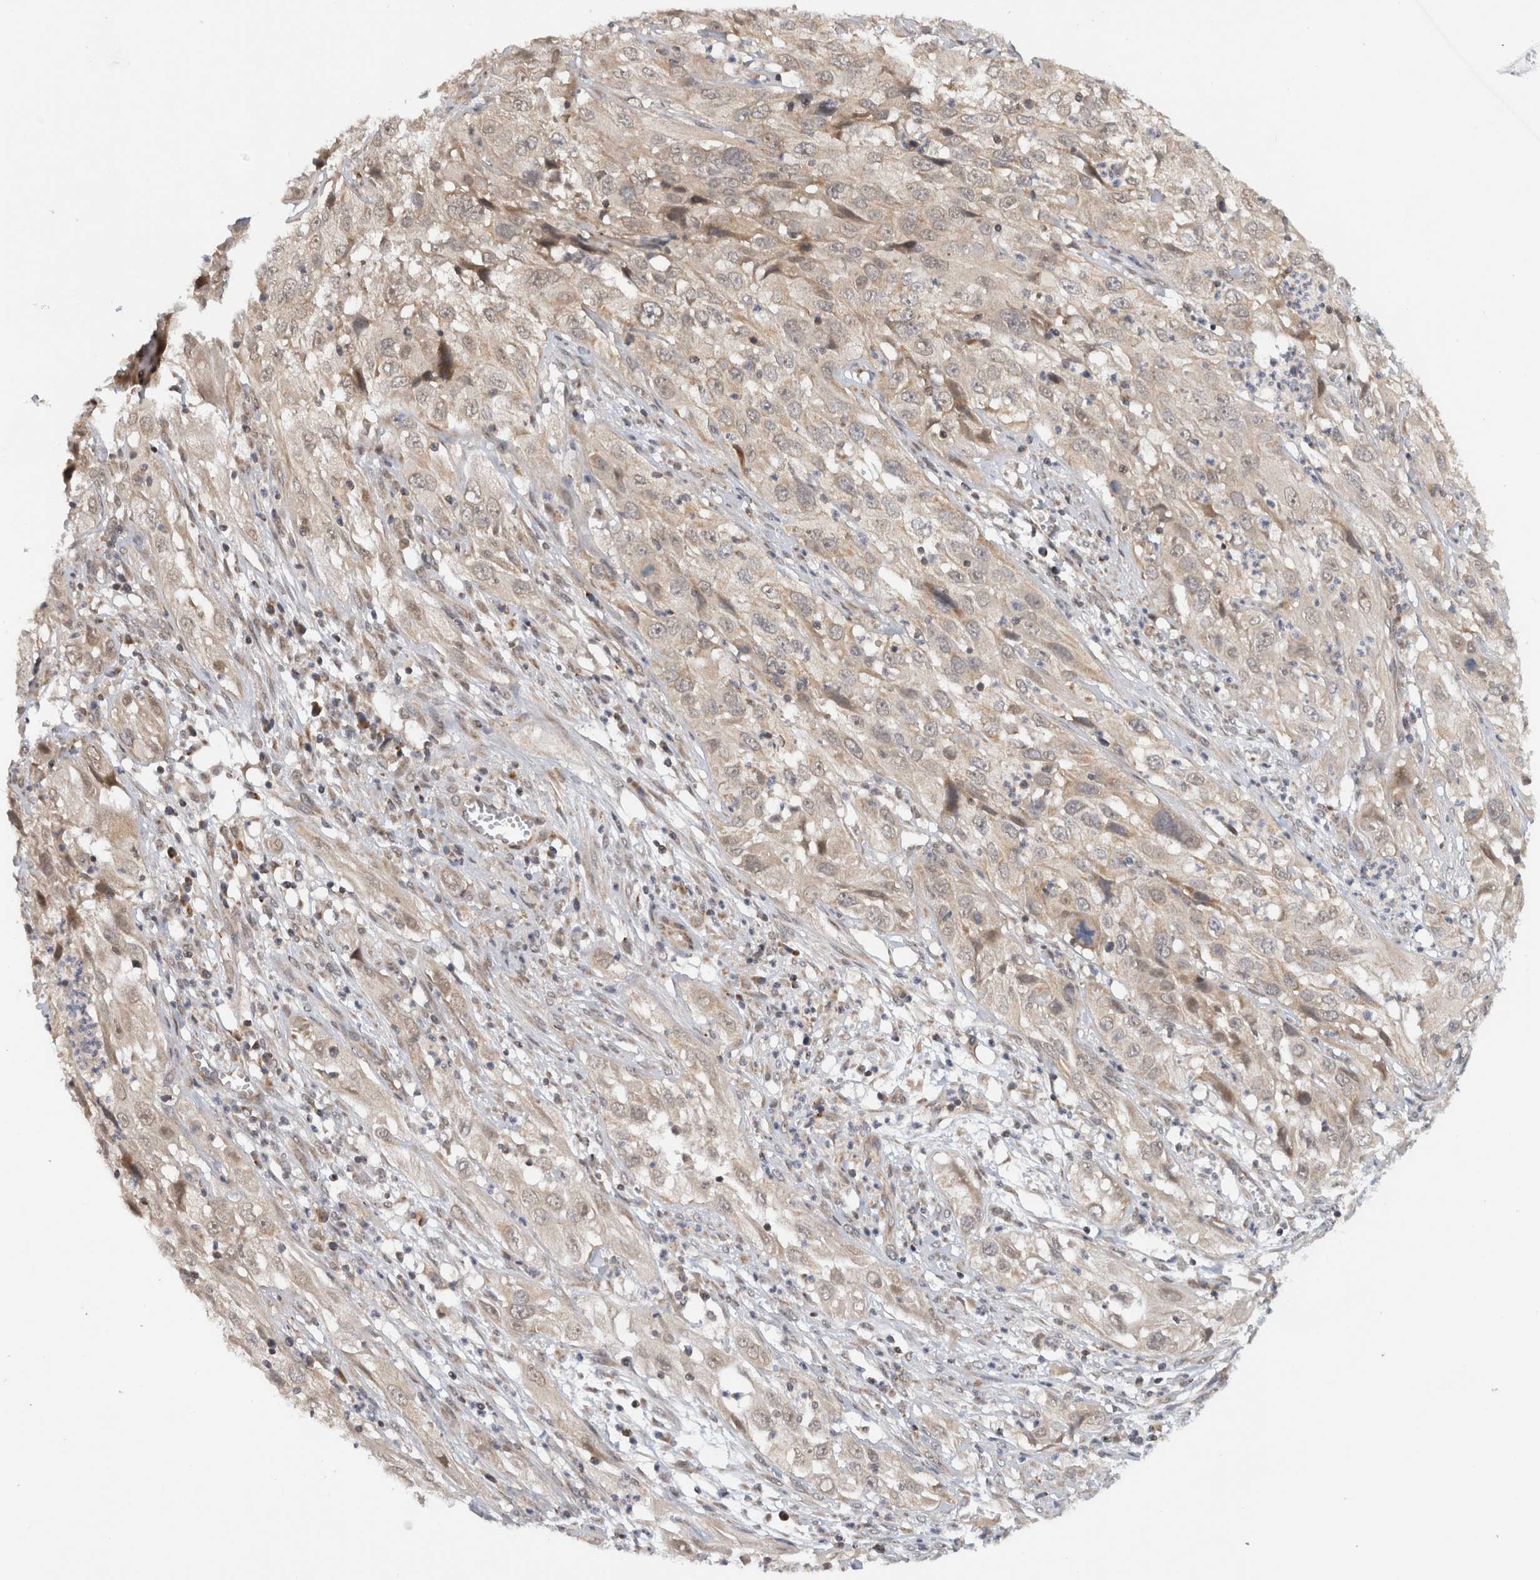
{"staining": {"intensity": "weak", "quantity": ">75%", "location": "cytoplasmic/membranous"}, "tissue": "cervical cancer", "cell_type": "Tumor cells", "image_type": "cancer", "snomed": [{"axis": "morphology", "description": "Squamous cell carcinoma, NOS"}, {"axis": "topography", "description": "Cervix"}], "caption": "Protein expression analysis of human cervical squamous cell carcinoma reveals weak cytoplasmic/membranous staining in approximately >75% of tumor cells.", "gene": "CMC2", "patient": {"sex": "female", "age": 32}}